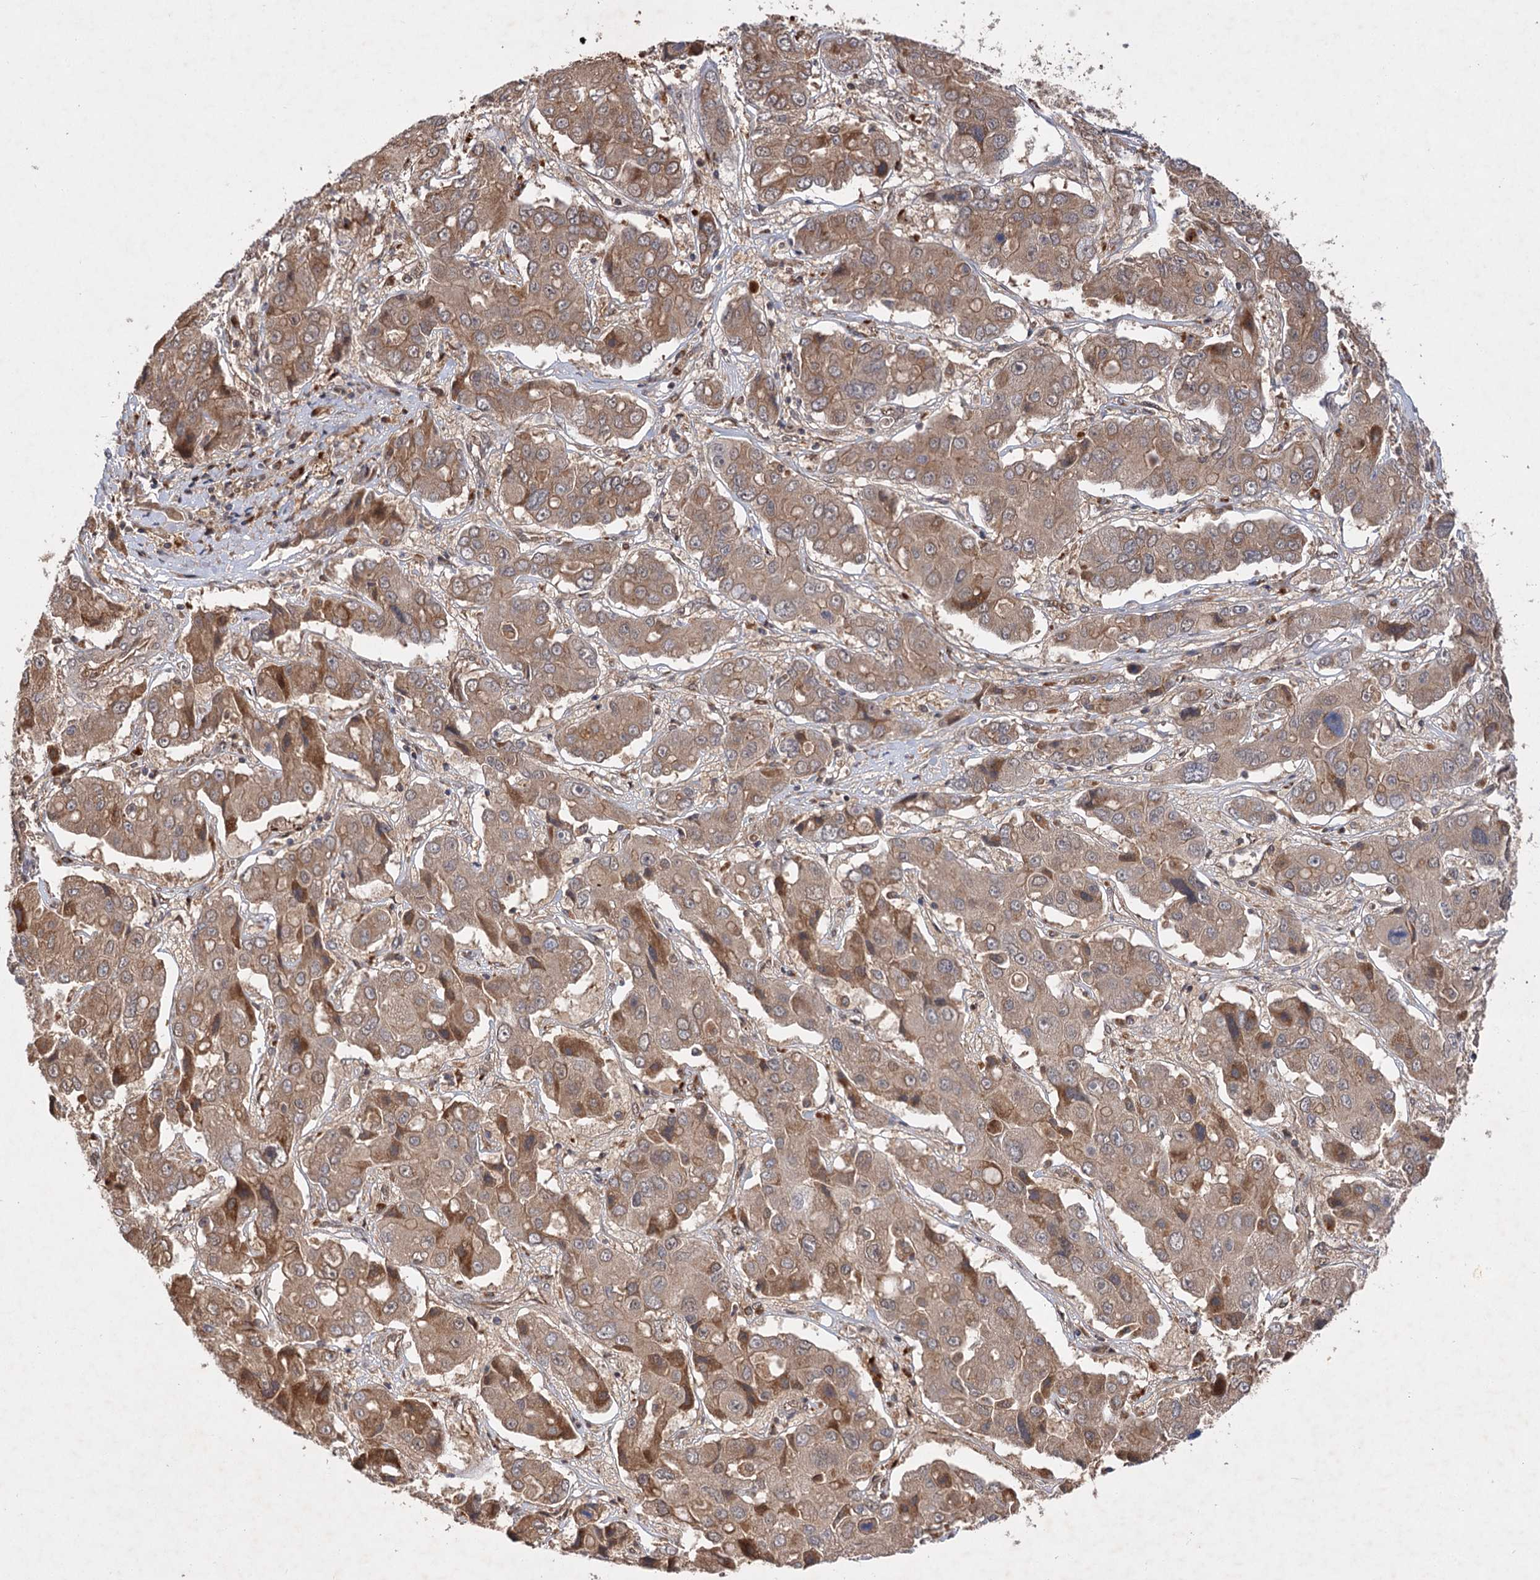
{"staining": {"intensity": "moderate", "quantity": ">75%", "location": "cytoplasmic/membranous"}, "tissue": "liver cancer", "cell_type": "Tumor cells", "image_type": "cancer", "snomed": [{"axis": "morphology", "description": "Cholangiocarcinoma"}, {"axis": "topography", "description": "Liver"}], "caption": "This is an image of IHC staining of liver cancer, which shows moderate expression in the cytoplasmic/membranous of tumor cells.", "gene": "FBXW8", "patient": {"sex": "male", "age": 67}}